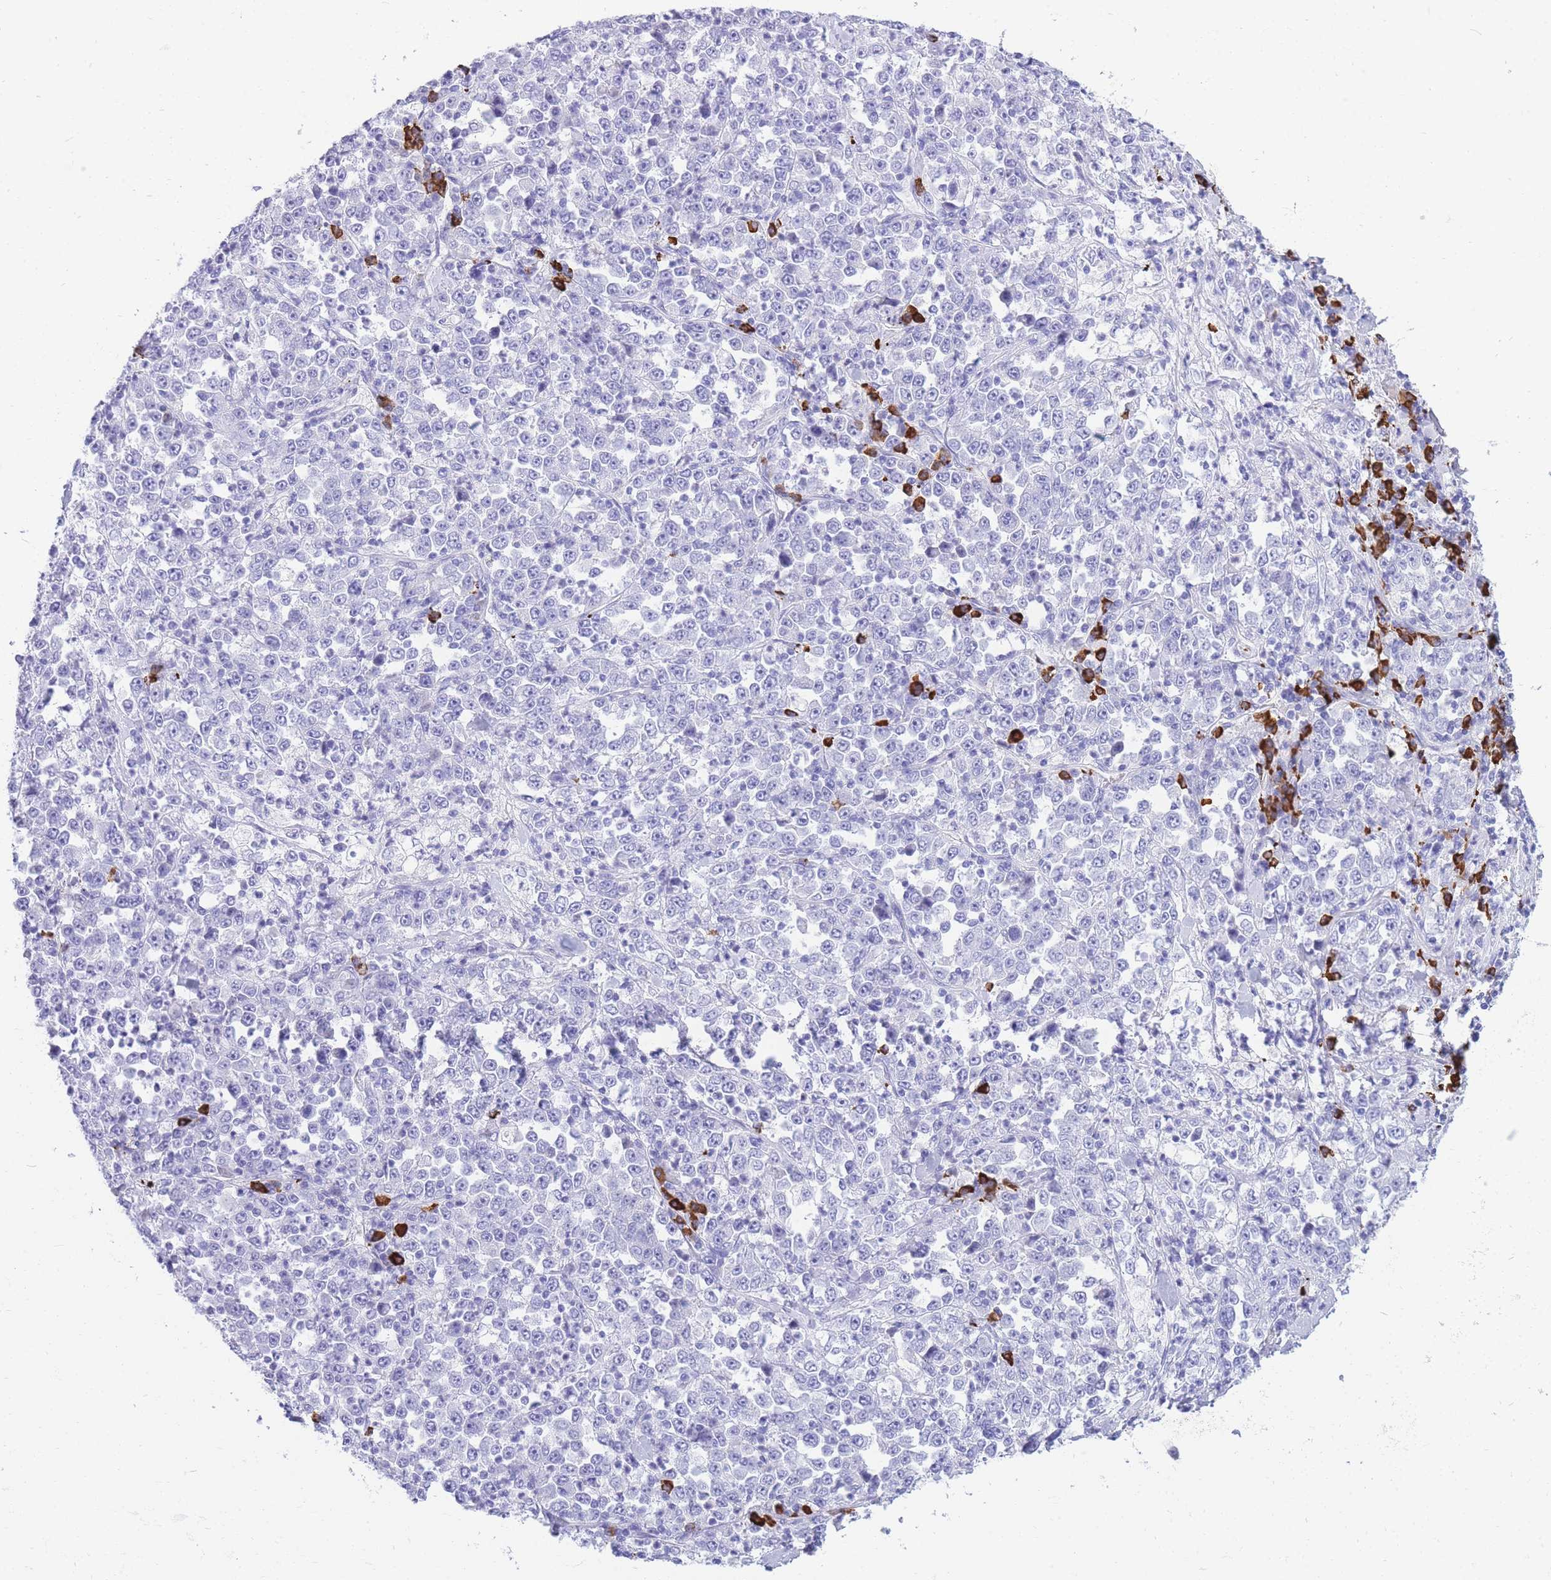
{"staining": {"intensity": "negative", "quantity": "none", "location": "none"}, "tissue": "stomach cancer", "cell_type": "Tumor cells", "image_type": "cancer", "snomed": [{"axis": "morphology", "description": "Normal tissue, NOS"}, {"axis": "morphology", "description": "Adenocarcinoma, NOS"}, {"axis": "topography", "description": "Stomach, upper"}, {"axis": "topography", "description": "Stomach"}], "caption": "A high-resolution micrograph shows immunohistochemistry staining of stomach adenocarcinoma, which exhibits no significant staining in tumor cells.", "gene": "ZFP62", "patient": {"sex": "male", "age": 59}}